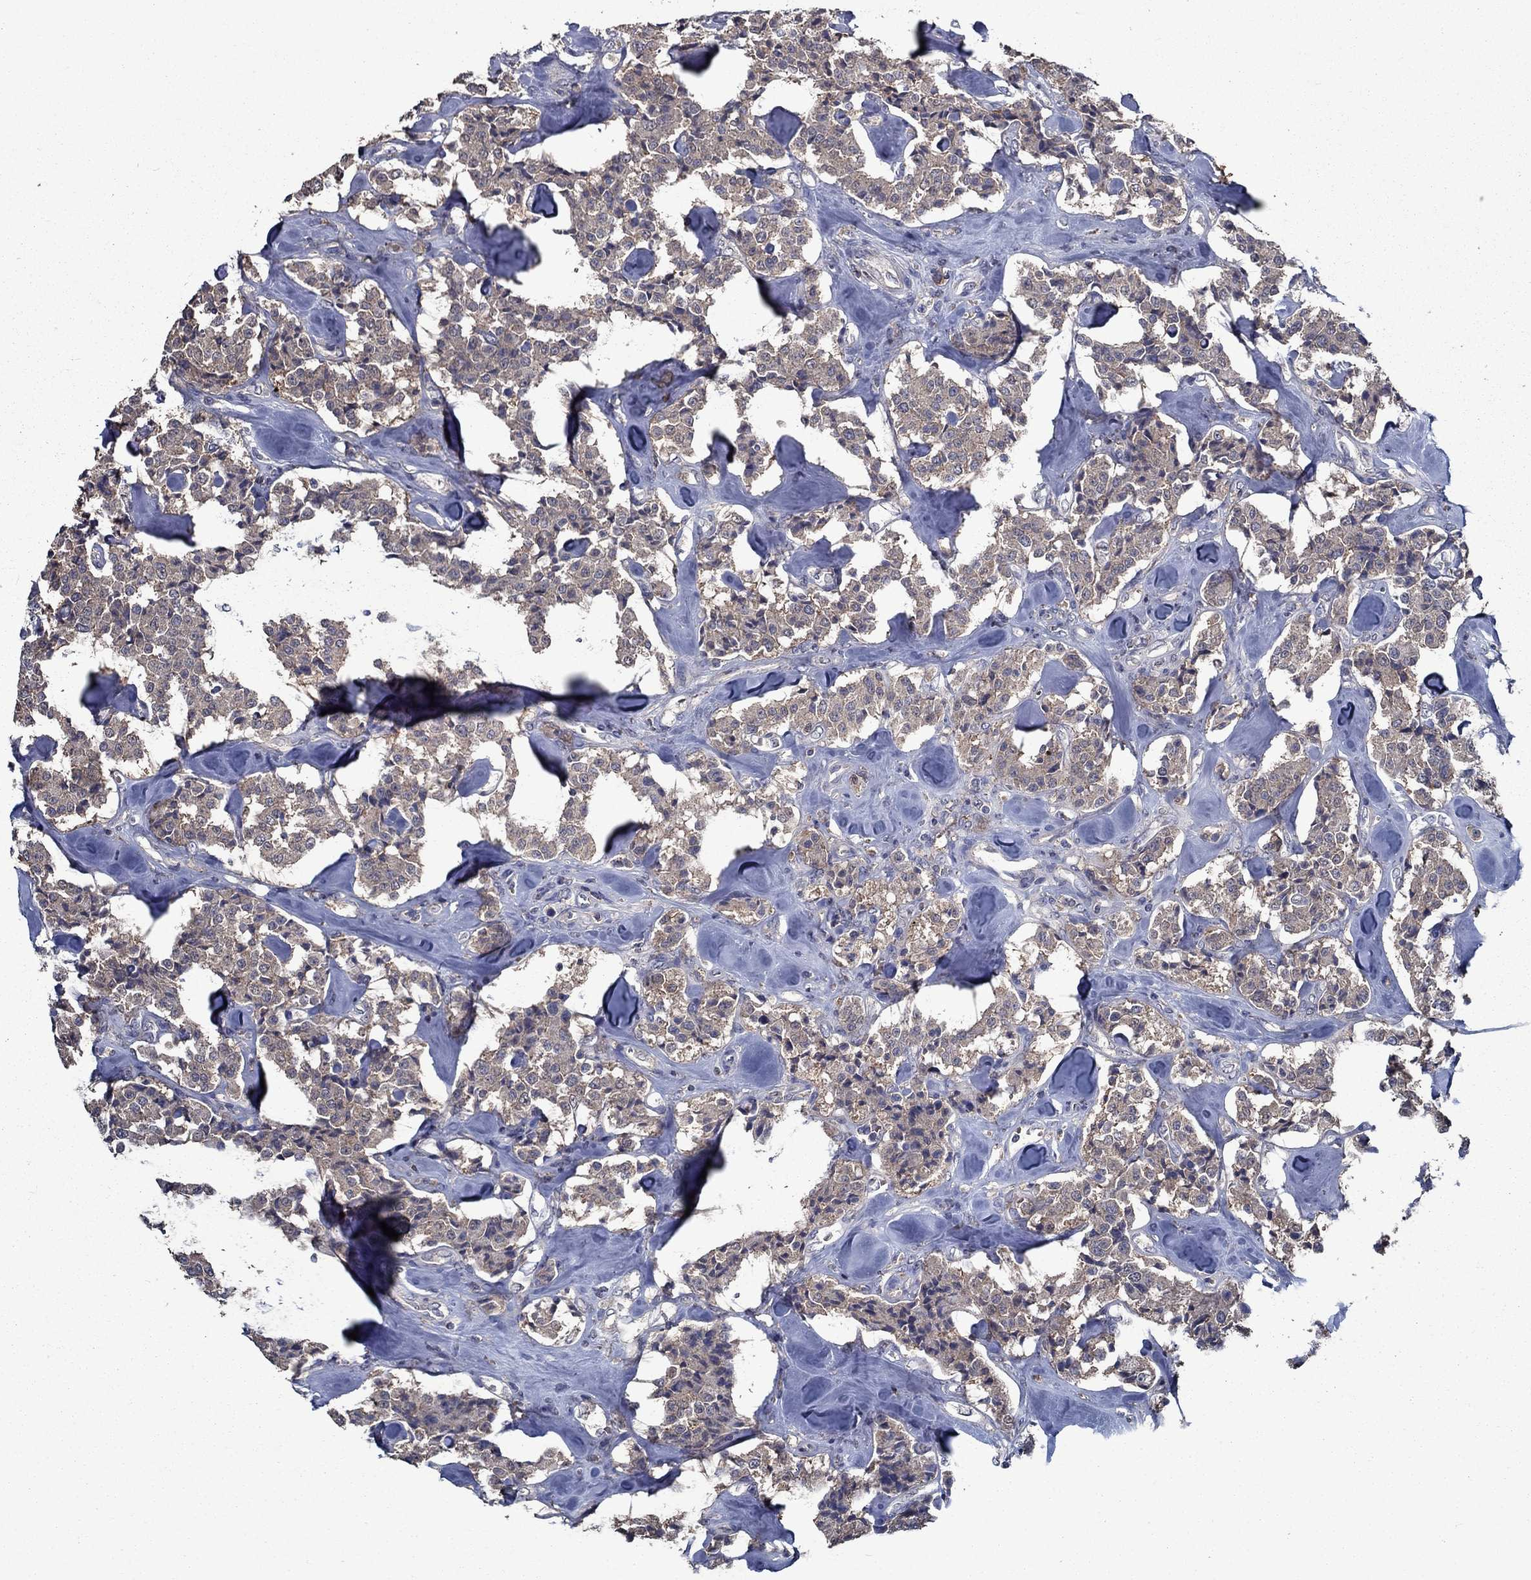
{"staining": {"intensity": "weak", "quantity": "25%-75%", "location": "cytoplasmic/membranous"}, "tissue": "carcinoid", "cell_type": "Tumor cells", "image_type": "cancer", "snomed": [{"axis": "morphology", "description": "Carcinoid, malignant, NOS"}, {"axis": "topography", "description": "Pancreas"}], "caption": "Human carcinoid stained with a protein marker displays weak staining in tumor cells.", "gene": "SLC44A1", "patient": {"sex": "male", "age": 41}}